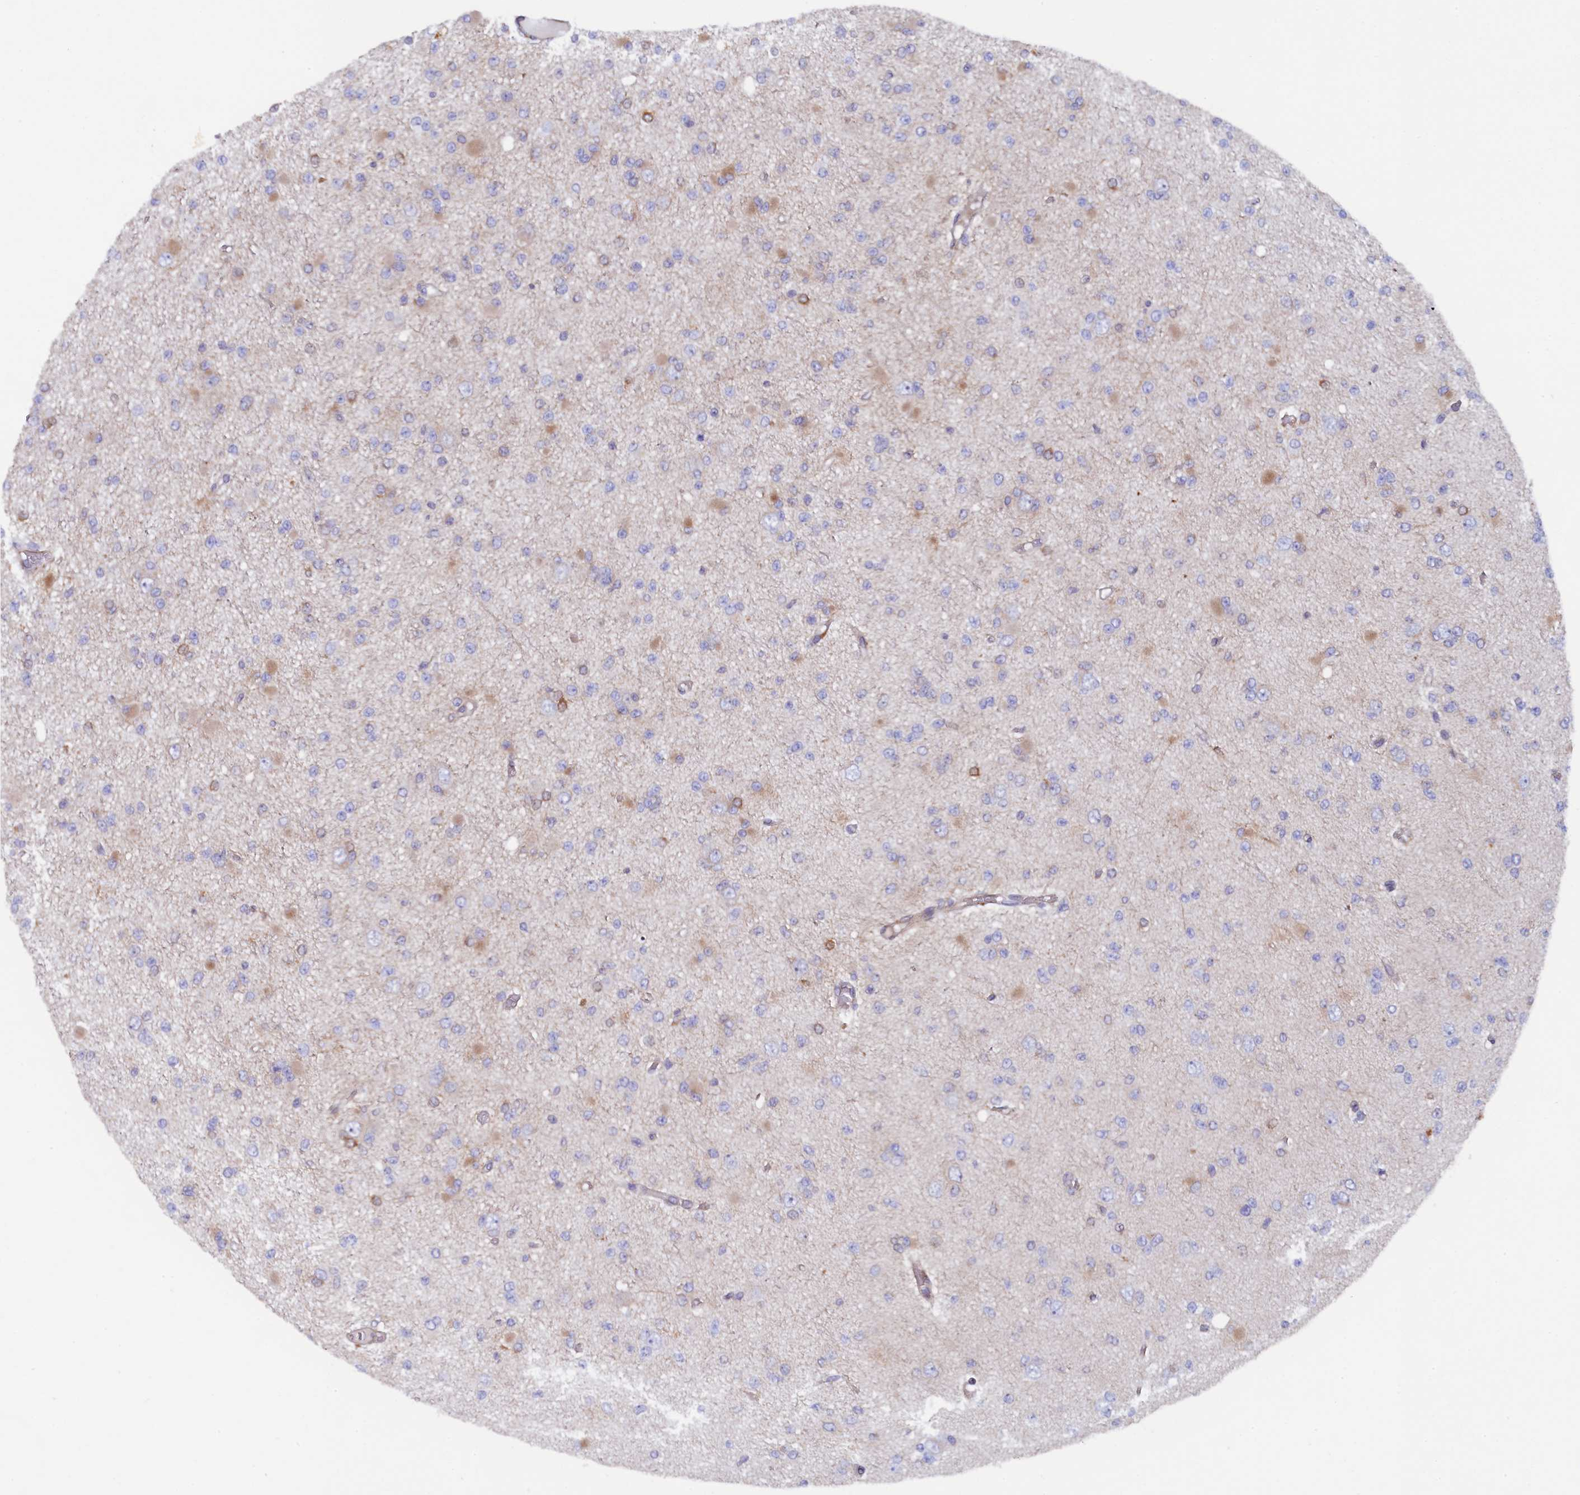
{"staining": {"intensity": "weak", "quantity": "<25%", "location": "cytoplasmic/membranous"}, "tissue": "glioma", "cell_type": "Tumor cells", "image_type": "cancer", "snomed": [{"axis": "morphology", "description": "Glioma, malignant, Low grade"}, {"axis": "topography", "description": "Brain"}], "caption": "Tumor cells are negative for brown protein staining in glioma.", "gene": "JPT2", "patient": {"sex": "female", "age": 22}}